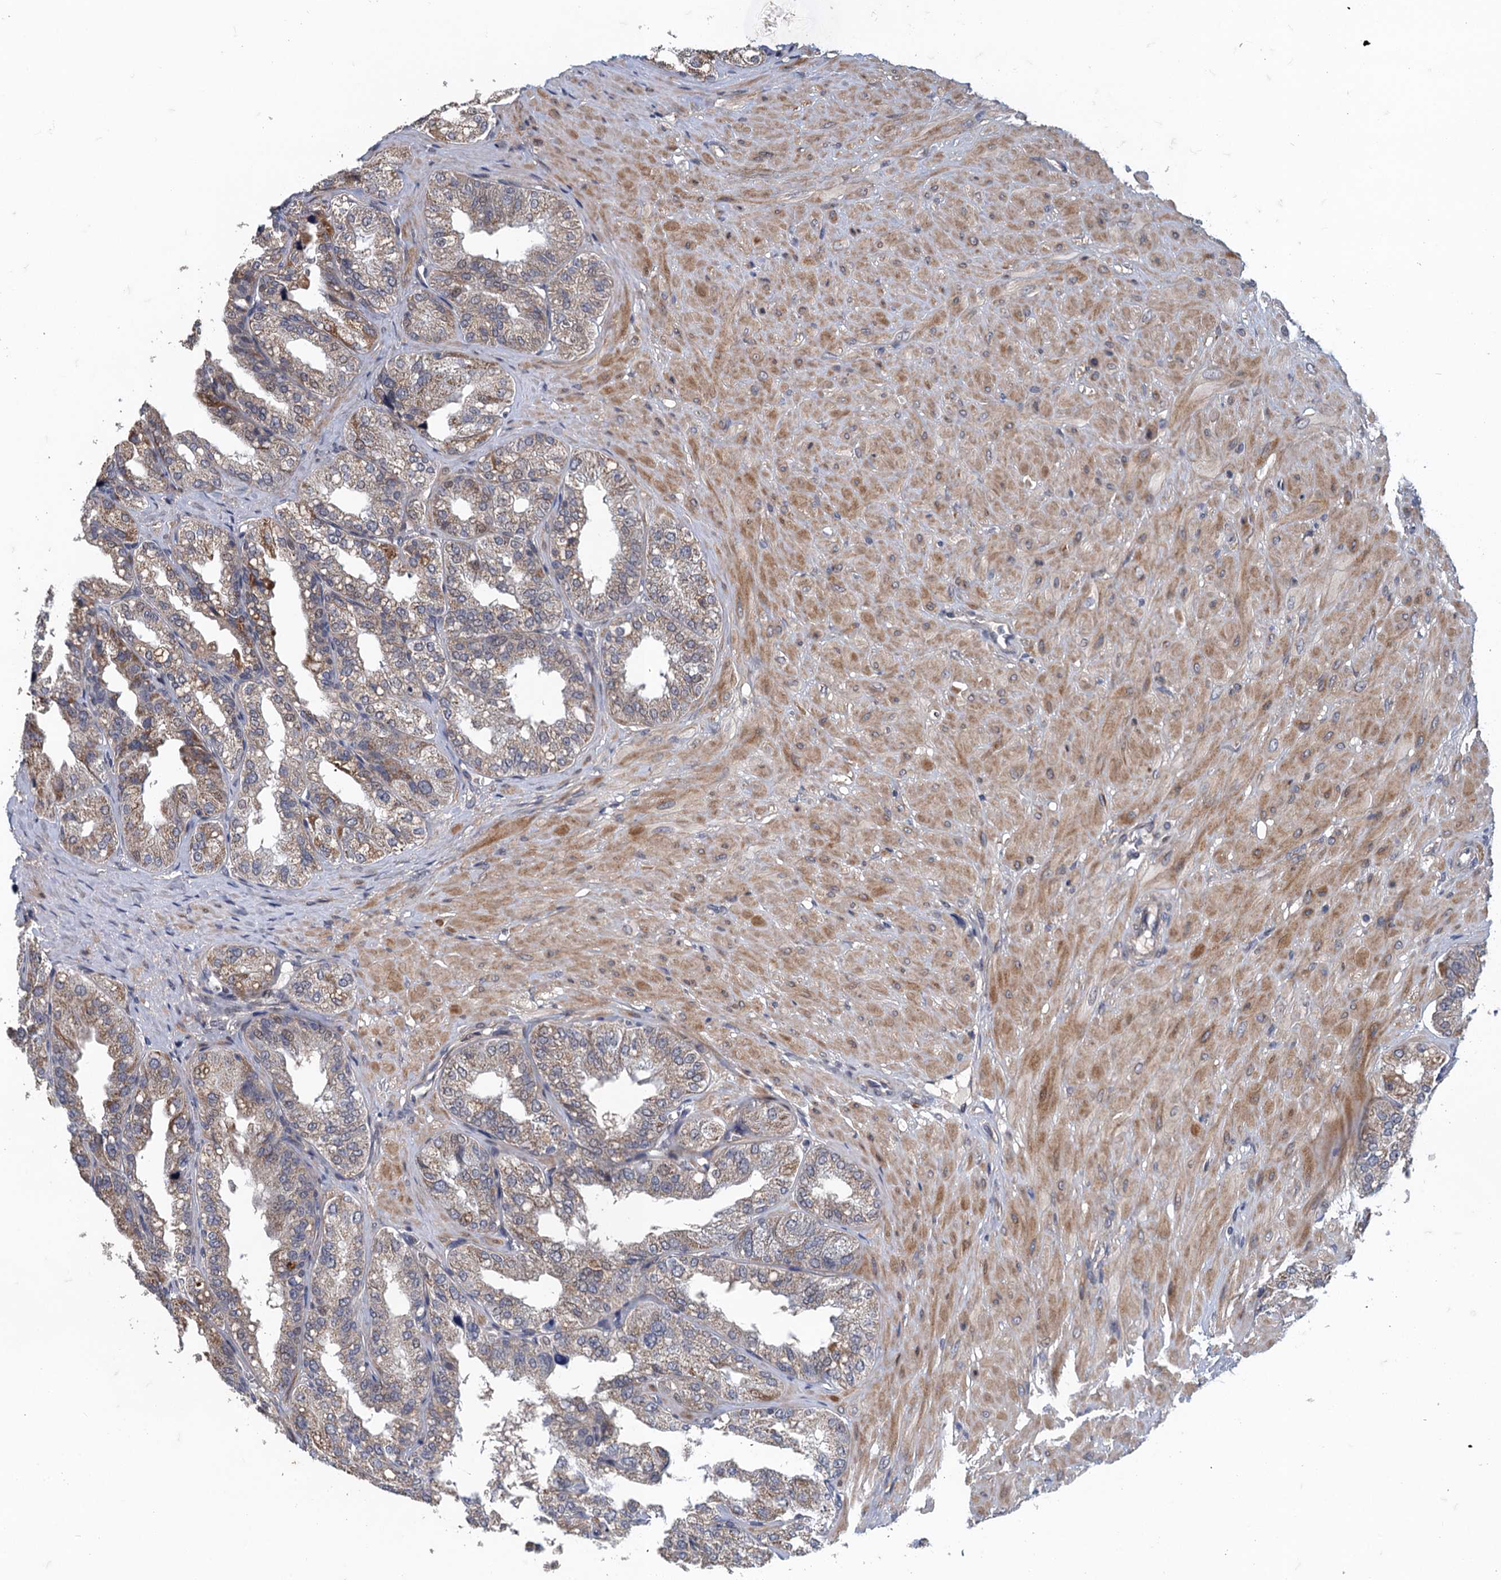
{"staining": {"intensity": "weak", "quantity": "<25%", "location": "cytoplasmic/membranous"}, "tissue": "seminal vesicle", "cell_type": "Glandular cells", "image_type": "normal", "snomed": [{"axis": "morphology", "description": "Normal tissue, NOS"}, {"axis": "topography", "description": "Prostate"}, {"axis": "topography", "description": "Seminal veicle"}], "caption": "A high-resolution photomicrograph shows immunohistochemistry staining of unremarkable seminal vesicle, which reveals no significant expression in glandular cells.", "gene": "MDM1", "patient": {"sex": "male", "age": 51}}